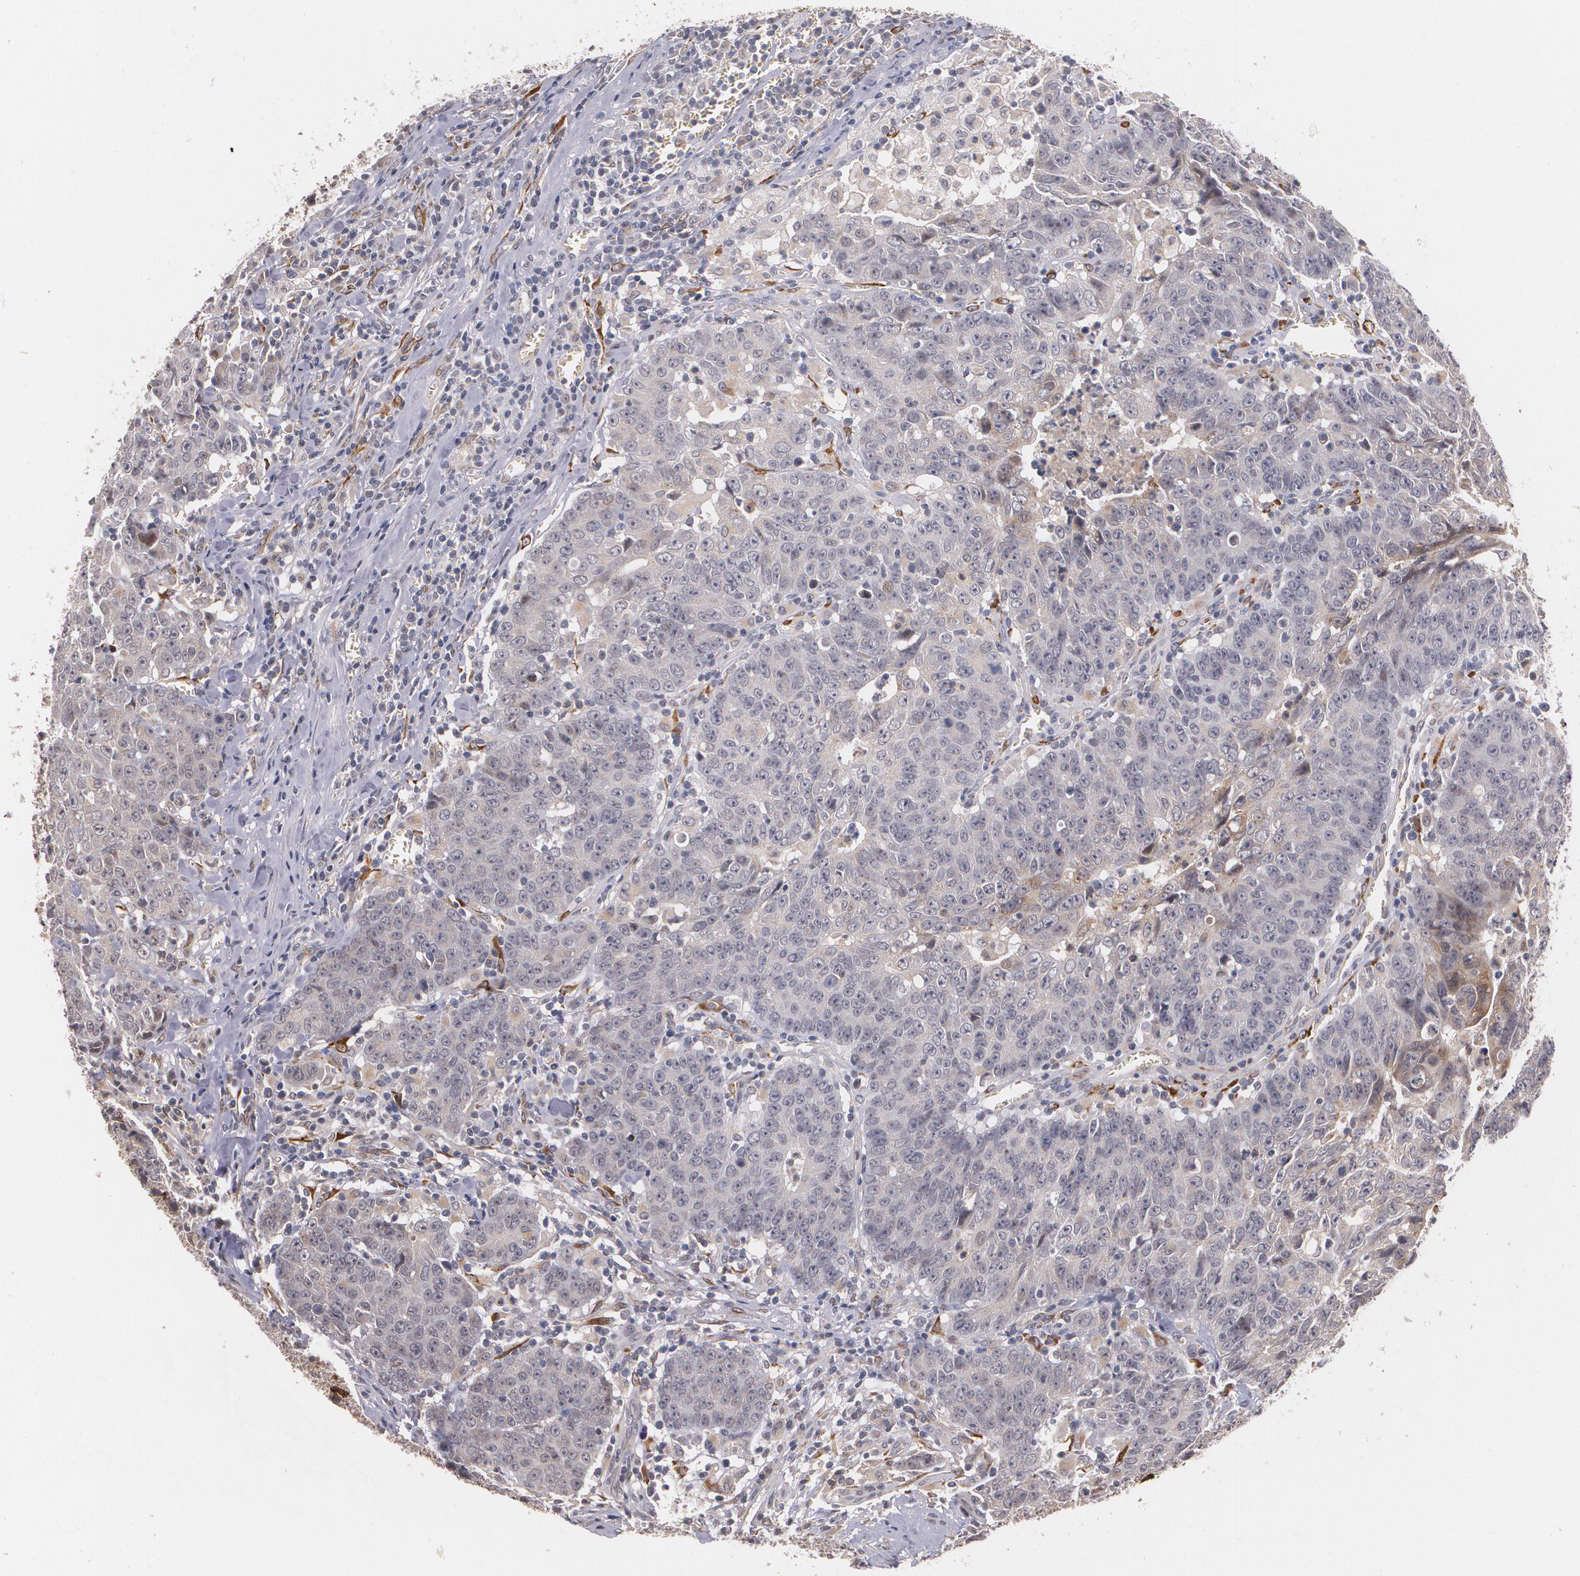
{"staining": {"intensity": "weak", "quantity": "<25%", "location": "cytoplasmic/membranous"}, "tissue": "colorectal cancer", "cell_type": "Tumor cells", "image_type": "cancer", "snomed": [{"axis": "morphology", "description": "Adenocarcinoma, NOS"}, {"axis": "topography", "description": "Colon"}], "caption": "Colorectal adenocarcinoma was stained to show a protein in brown. There is no significant expression in tumor cells. (DAB (3,3'-diaminobenzidine) immunohistochemistry (IHC) with hematoxylin counter stain).", "gene": "IFNGR2", "patient": {"sex": "female", "age": 53}}